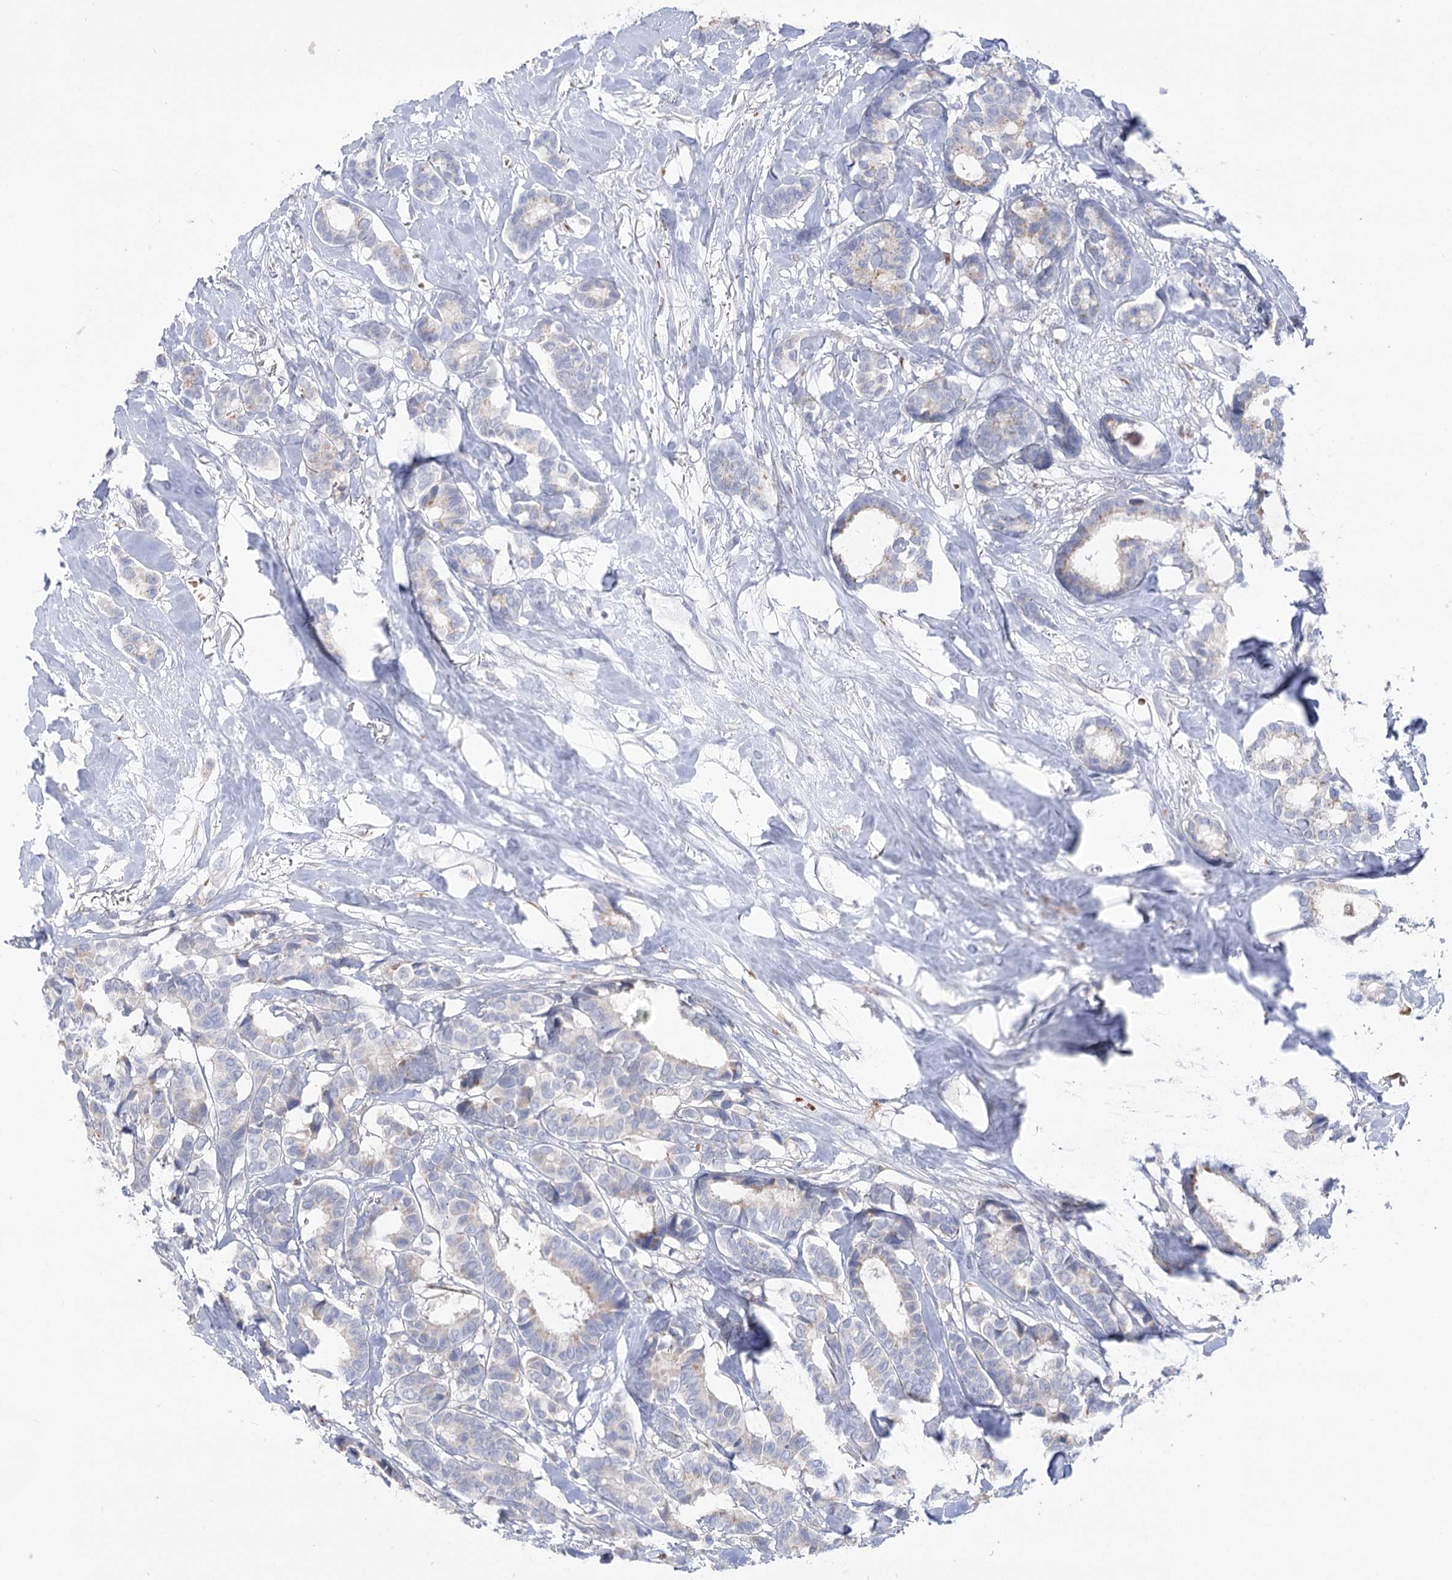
{"staining": {"intensity": "weak", "quantity": "<25%", "location": "cytoplasmic/membranous"}, "tissue": "breast cancer", "cell_type": "Tumor cells", "image_type": "cancer", "snomed": [{"axis": "morphology", "description": "Duct carcinoma"}, {"axis": "topography", "description": "Breast"}], "caption": "Tumor cells show no significant expression in infiltrating ductal carcinoma (breast).", "gene": "SIAE", "patient": {"sex": "female", "age": 87}}